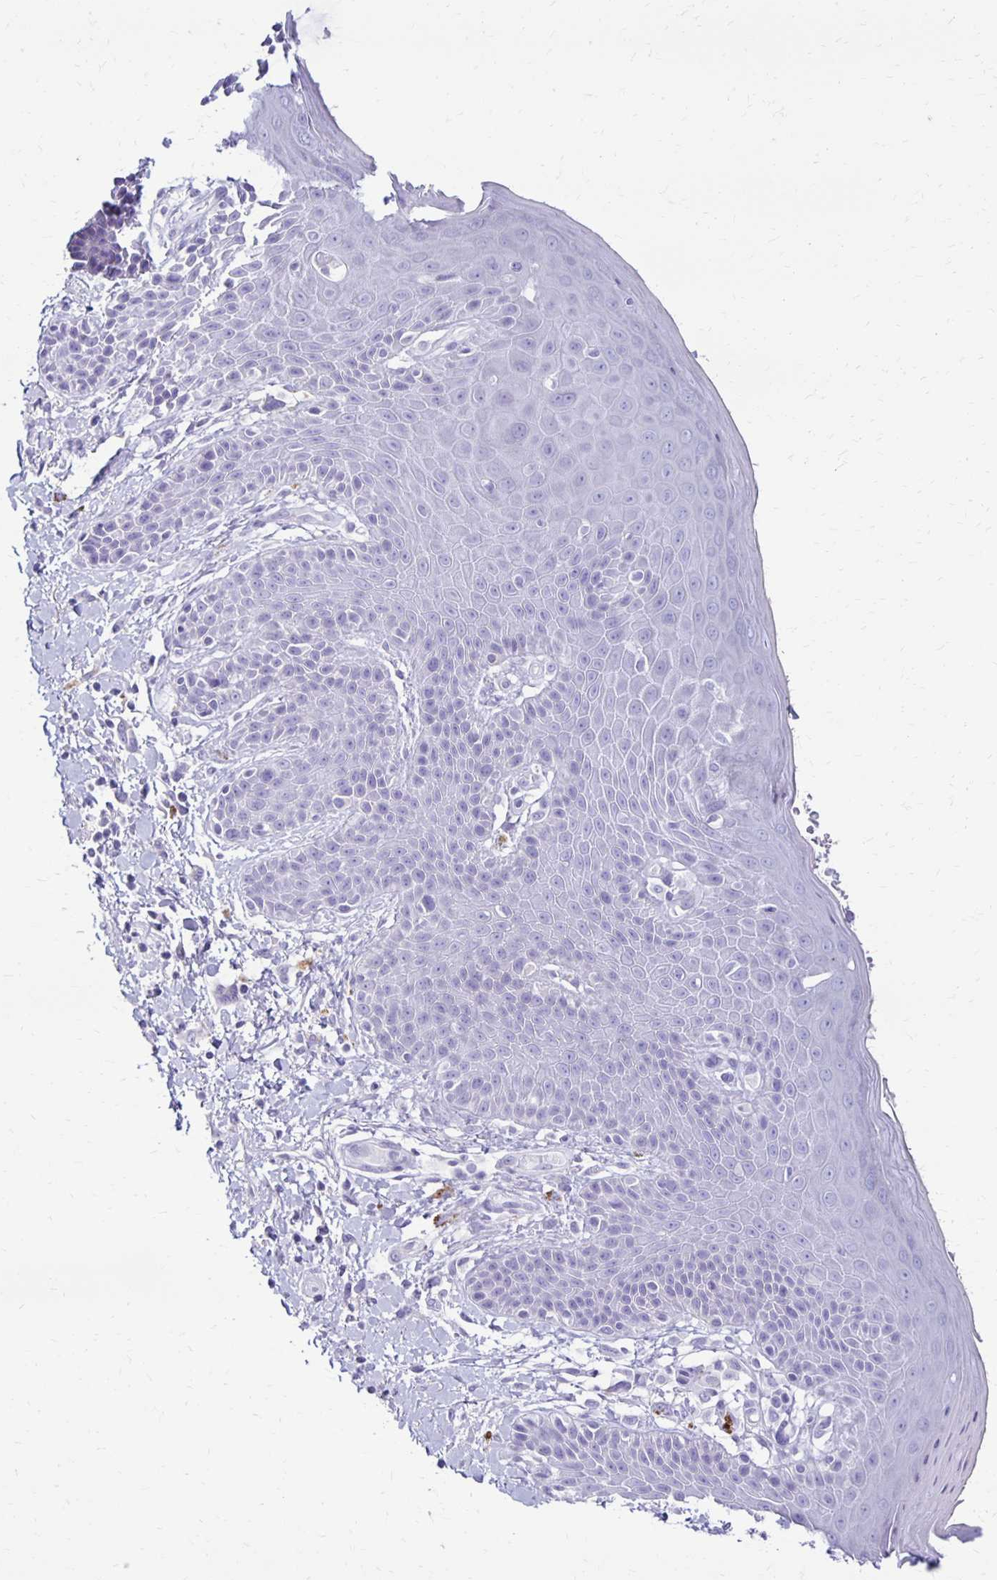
{"staining": {"intensity": "negative", "quantity": "none", "location": "none"}, "tissue": "skin", "cell_type": "Epidermal cells", "image_type": "normal", "snomed": [{"axis": "morphology", "description": "Normal tissue, NOS"}, {"axis": "topography", "description": "Anal"}, {"axis": "topography", "description": "Peripheral nerve tissue"}], "caption": "Immunohistochemistry histopathology image of normal human skin stained for a protein (brown), which reveals no positivity in epidermal cells.", "gene": "RYR1", "patient": {"sex": "male", "age": 51}}